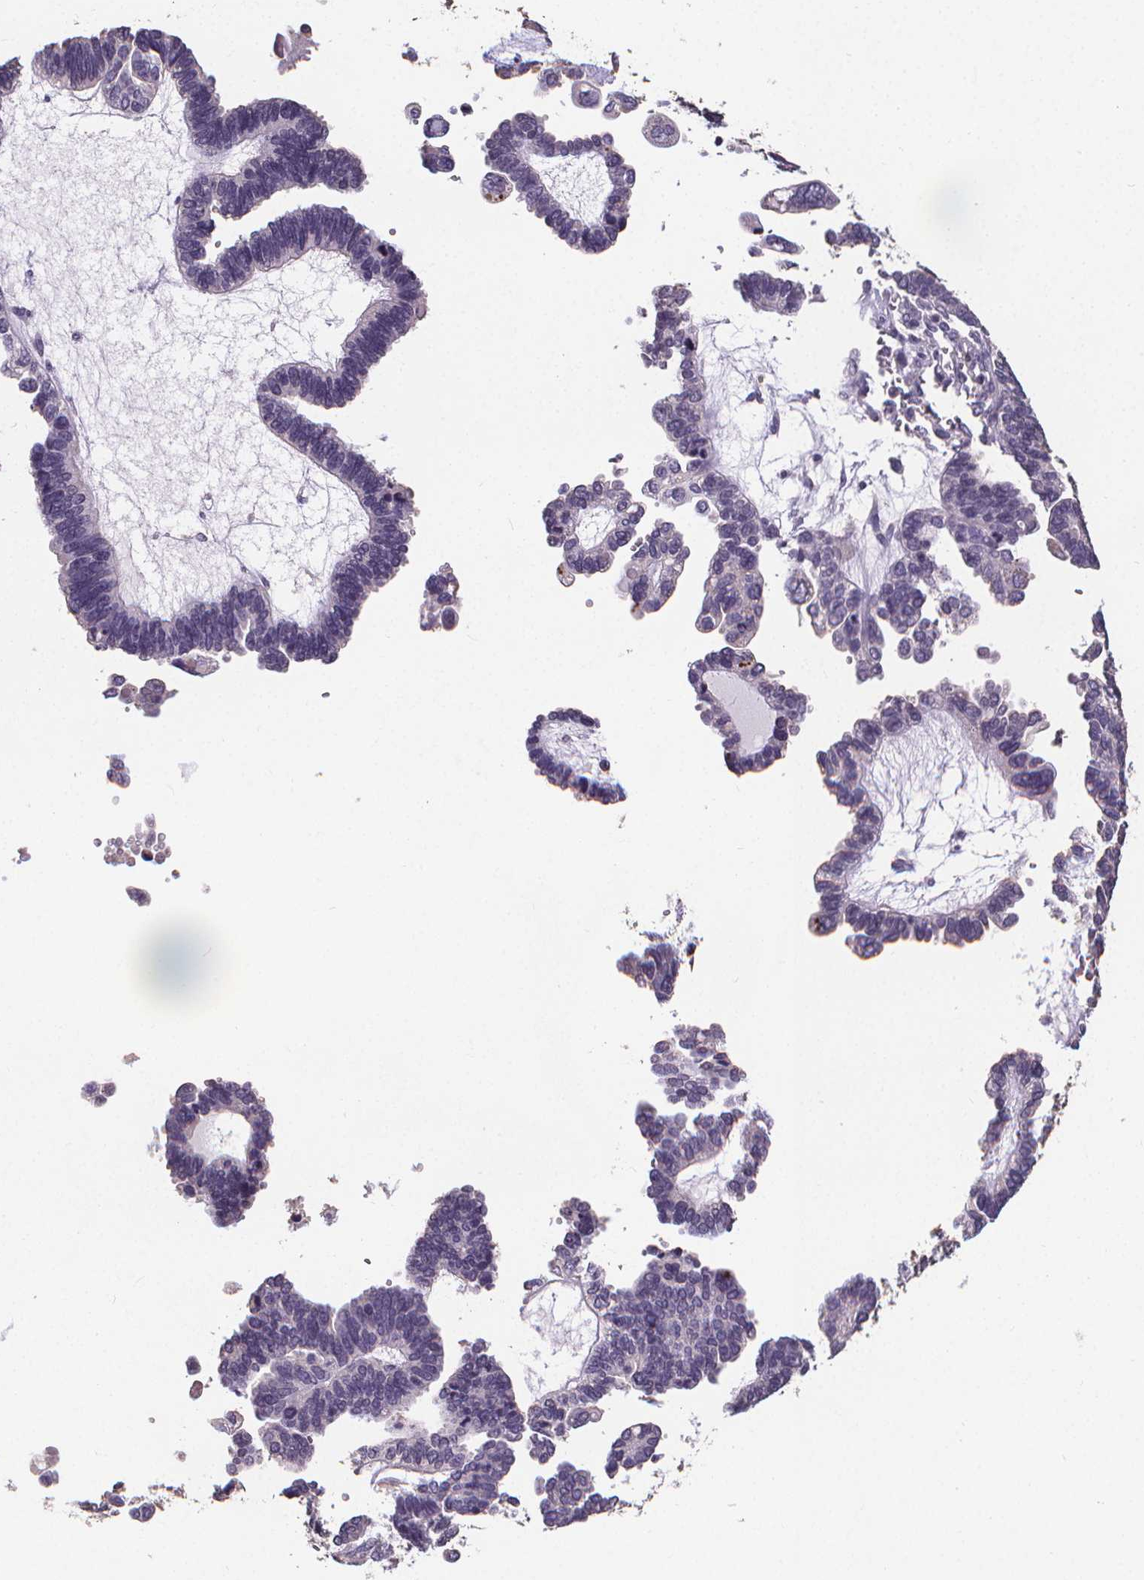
{"staining": {"intensity": "negative", "quantity": "none", "location": "none"}, "tissue": "ovarian cancer", "cell_type": "Tumor cells", "image_type": "cancer", "snomed": [{"axis": "morphology", "description": "Cystadenocarcinoma, serous, NOS"}, {"axis": "topography", "description": "Ovary"}], "caption": "The histopathology image shows no significant expression in tumor cells of ovarian cancer (serous cystadenocarcinoma). The staining is performed using DAB brown chromogen with nuclei counter-stained in using hematoxylin.", "gene": "ATP6V1D", "patient": {"sex": "female", "age": 51}}